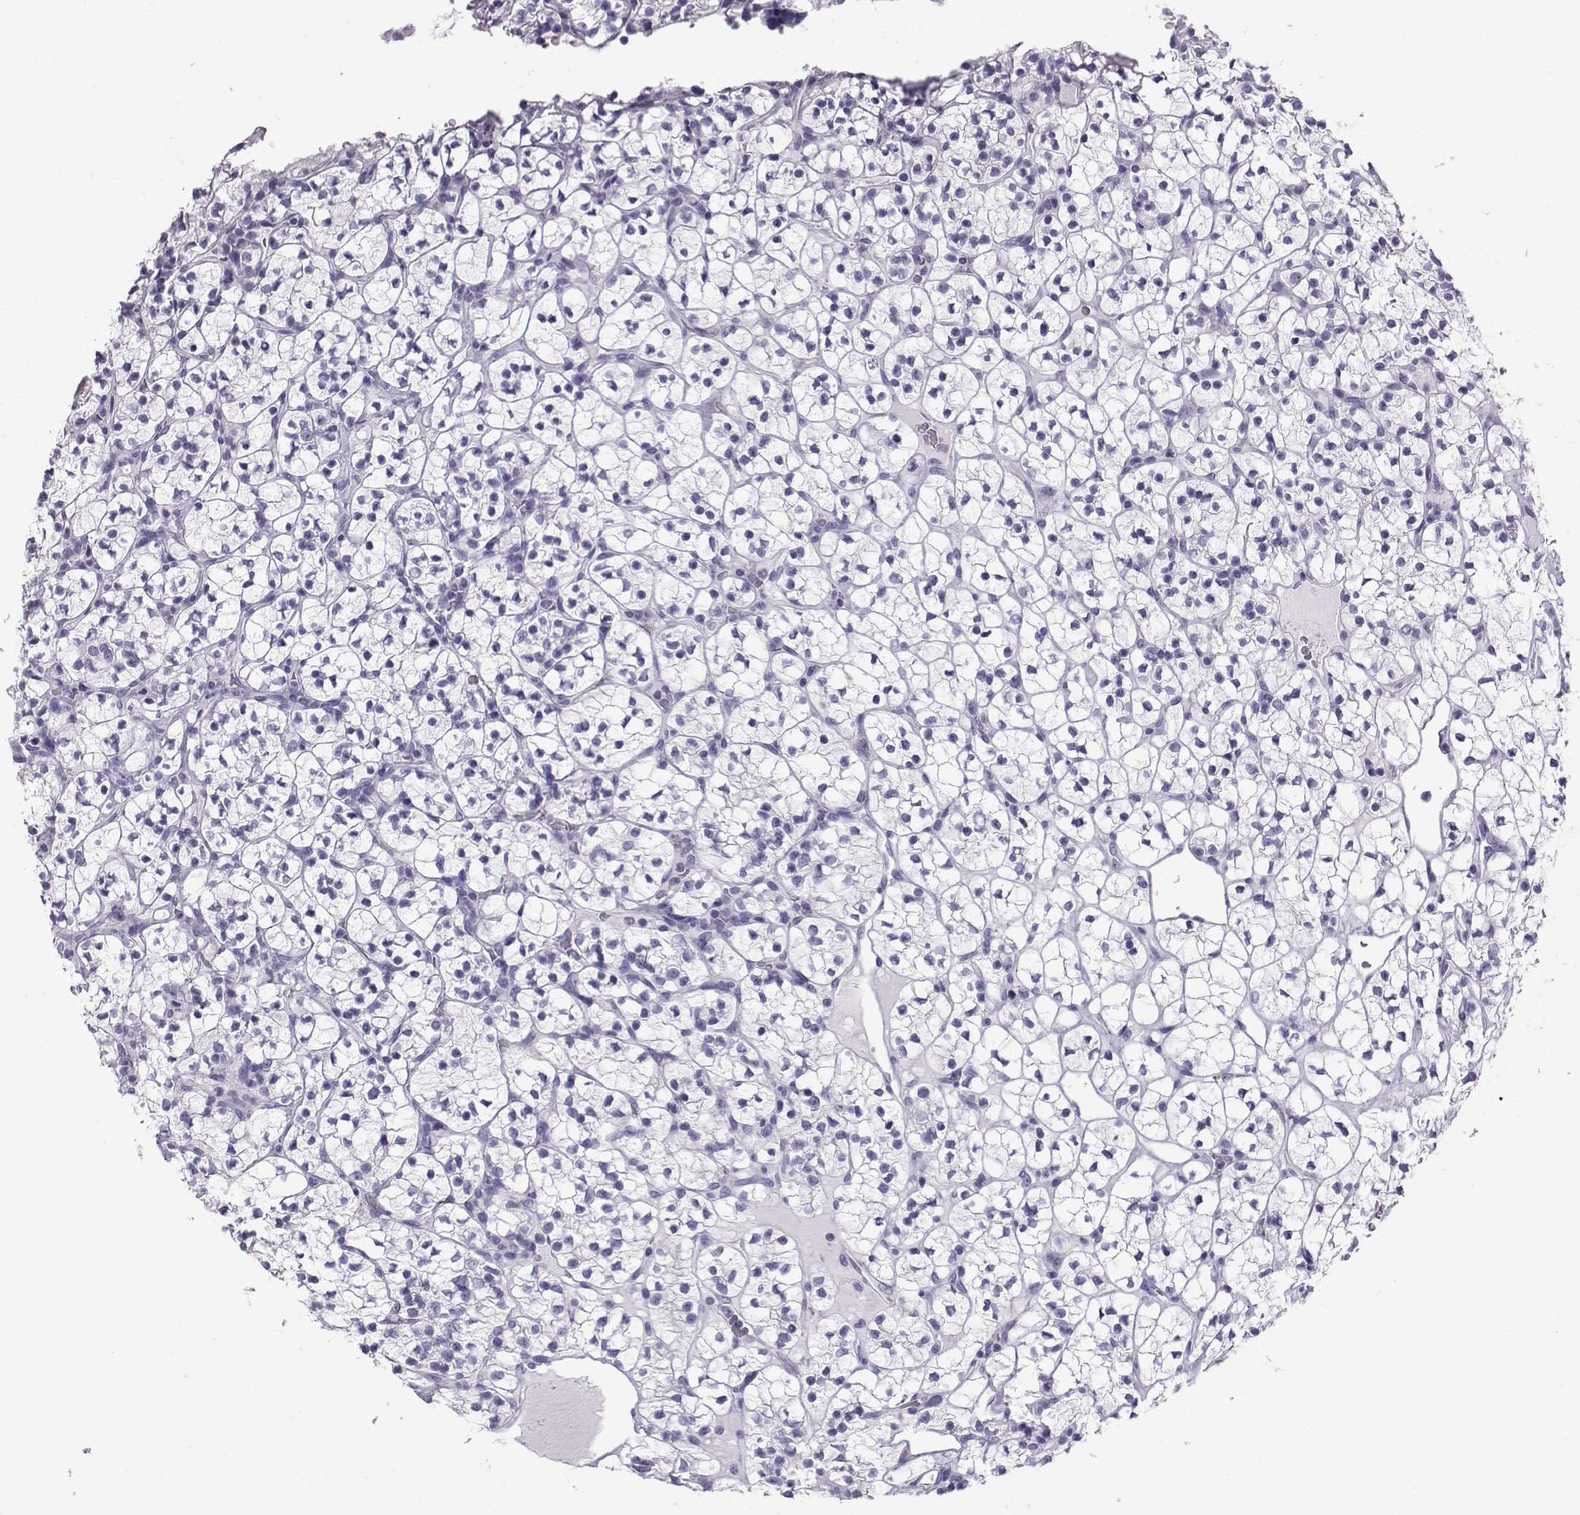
{"staining": {"intensity": "negative", "quantity": "none", "location": "none"}, "tissue": "renal cancer", "cell_type": "Tumor cells", "image_type": "cancer", "snomed": [{"axis": "morphology", "description": "Adenocarcinoma, NOS"}, {"axis": "topography", "description": "Kidney"}], "caption": "There is no significant positivity in tumor cells of adenocarcinoma (renal).", "gene": "NEFL", "patient": {"sex": "female", "age": 89}}